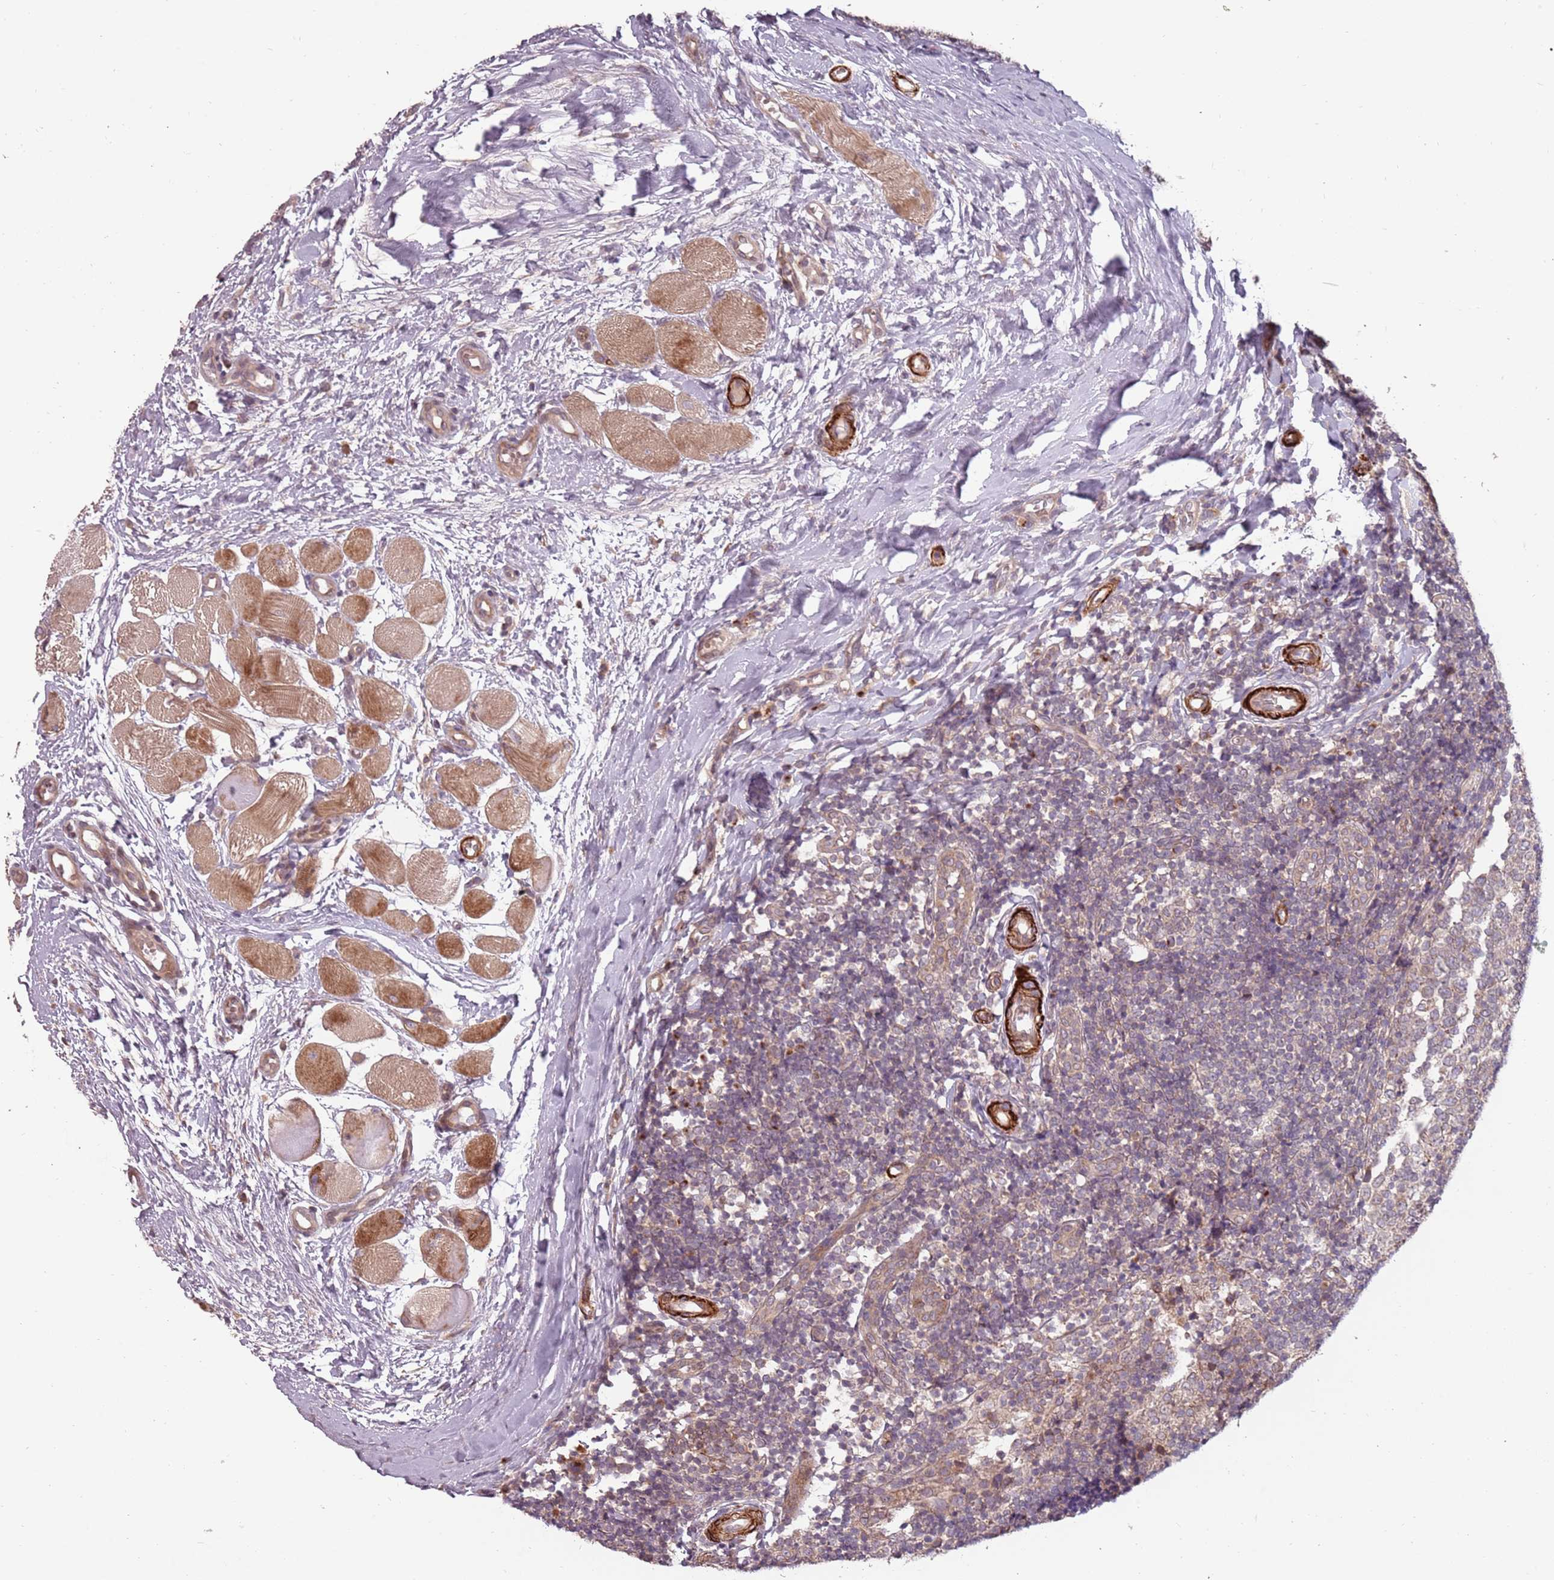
{"staining": {"intensity": "weak", "quantity": "25%-75%", "location": "cytoplasmic/membranous"}, "tissue": "tonsil", "cell_type": "Germinal center cells", "image_type": "normal", "snomed": [{"axis": "morphology", "description": "Normal tissue, NOS"}, {"axis": "topography", "description": "Tonsil"}], "caption": "Tonsil was stained to show a protein in brown. There is low levels of weak cytoplasmic/membranous expression in about 25%-75% of germinal center cells. Immunohistochemistry (ihc) stains the protein in brown and the nuclei are stained blue.", "gene": "PLD6", "patient": {"sex": "female", "age": 19}}